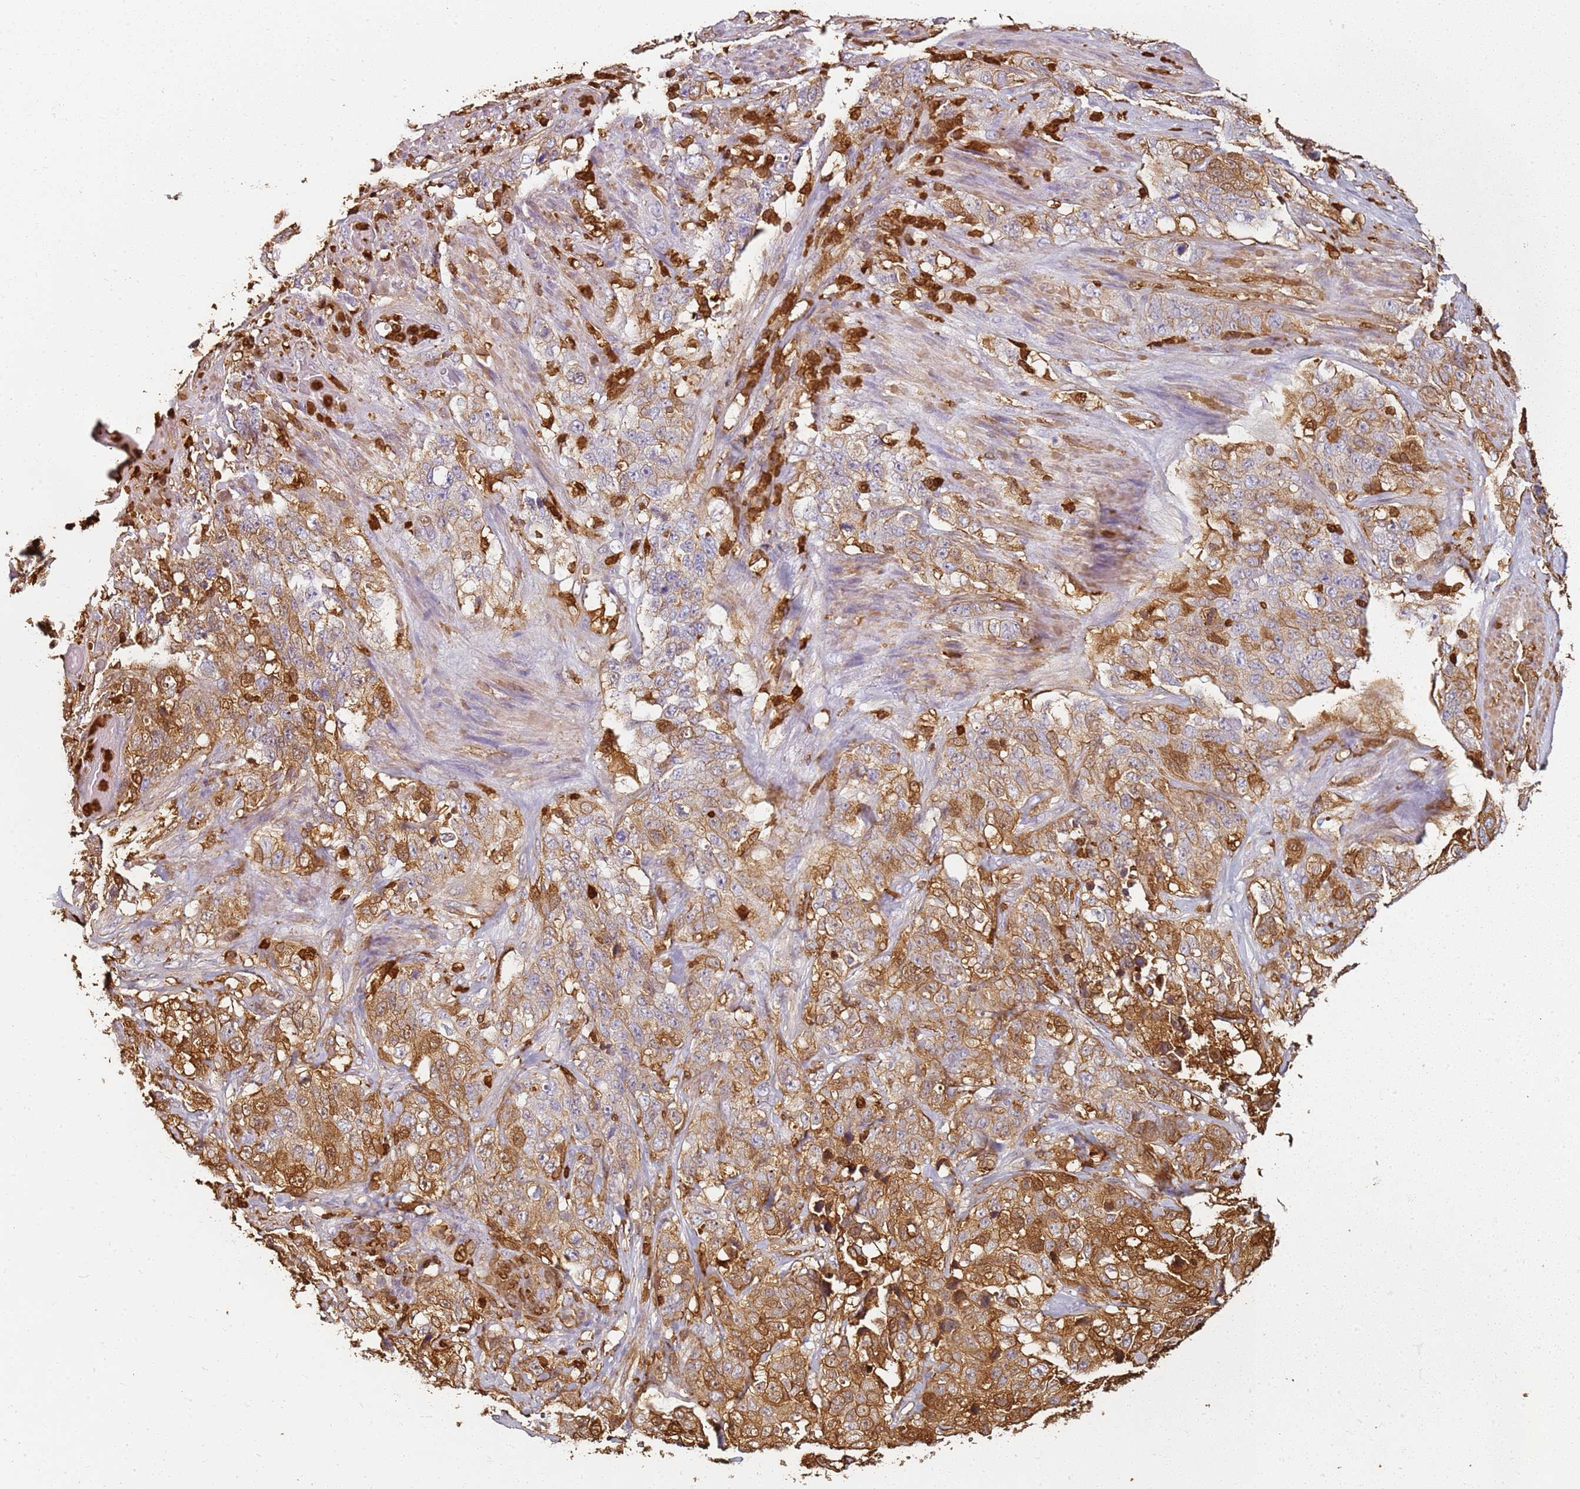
{"staining": {"intensity": "moderate", "quantity": "25%-75%", "location": "cytoplasmic/membranous,nuclear"}, "tissue": "stomach cancer", "cell_type": "Tumor cells", "image_type": "cancer", "snomed": [{"axis": "morphology", "description": "Adenocarcinoma, NOS"}, {"axis": "topography", "description": "Stomach"}], "caption": "The micrograph displays immunohistochemical staining of stomach cancer. There is moderate cytoplasmic/membranous and nuclear positivity is identified in about 25%-75% of tumor cells. (brown staining indicates protein expression, while blue staining denotes nuclei).", "gene": "S100A4", "patient": {"sex": "male", "age": 48}}